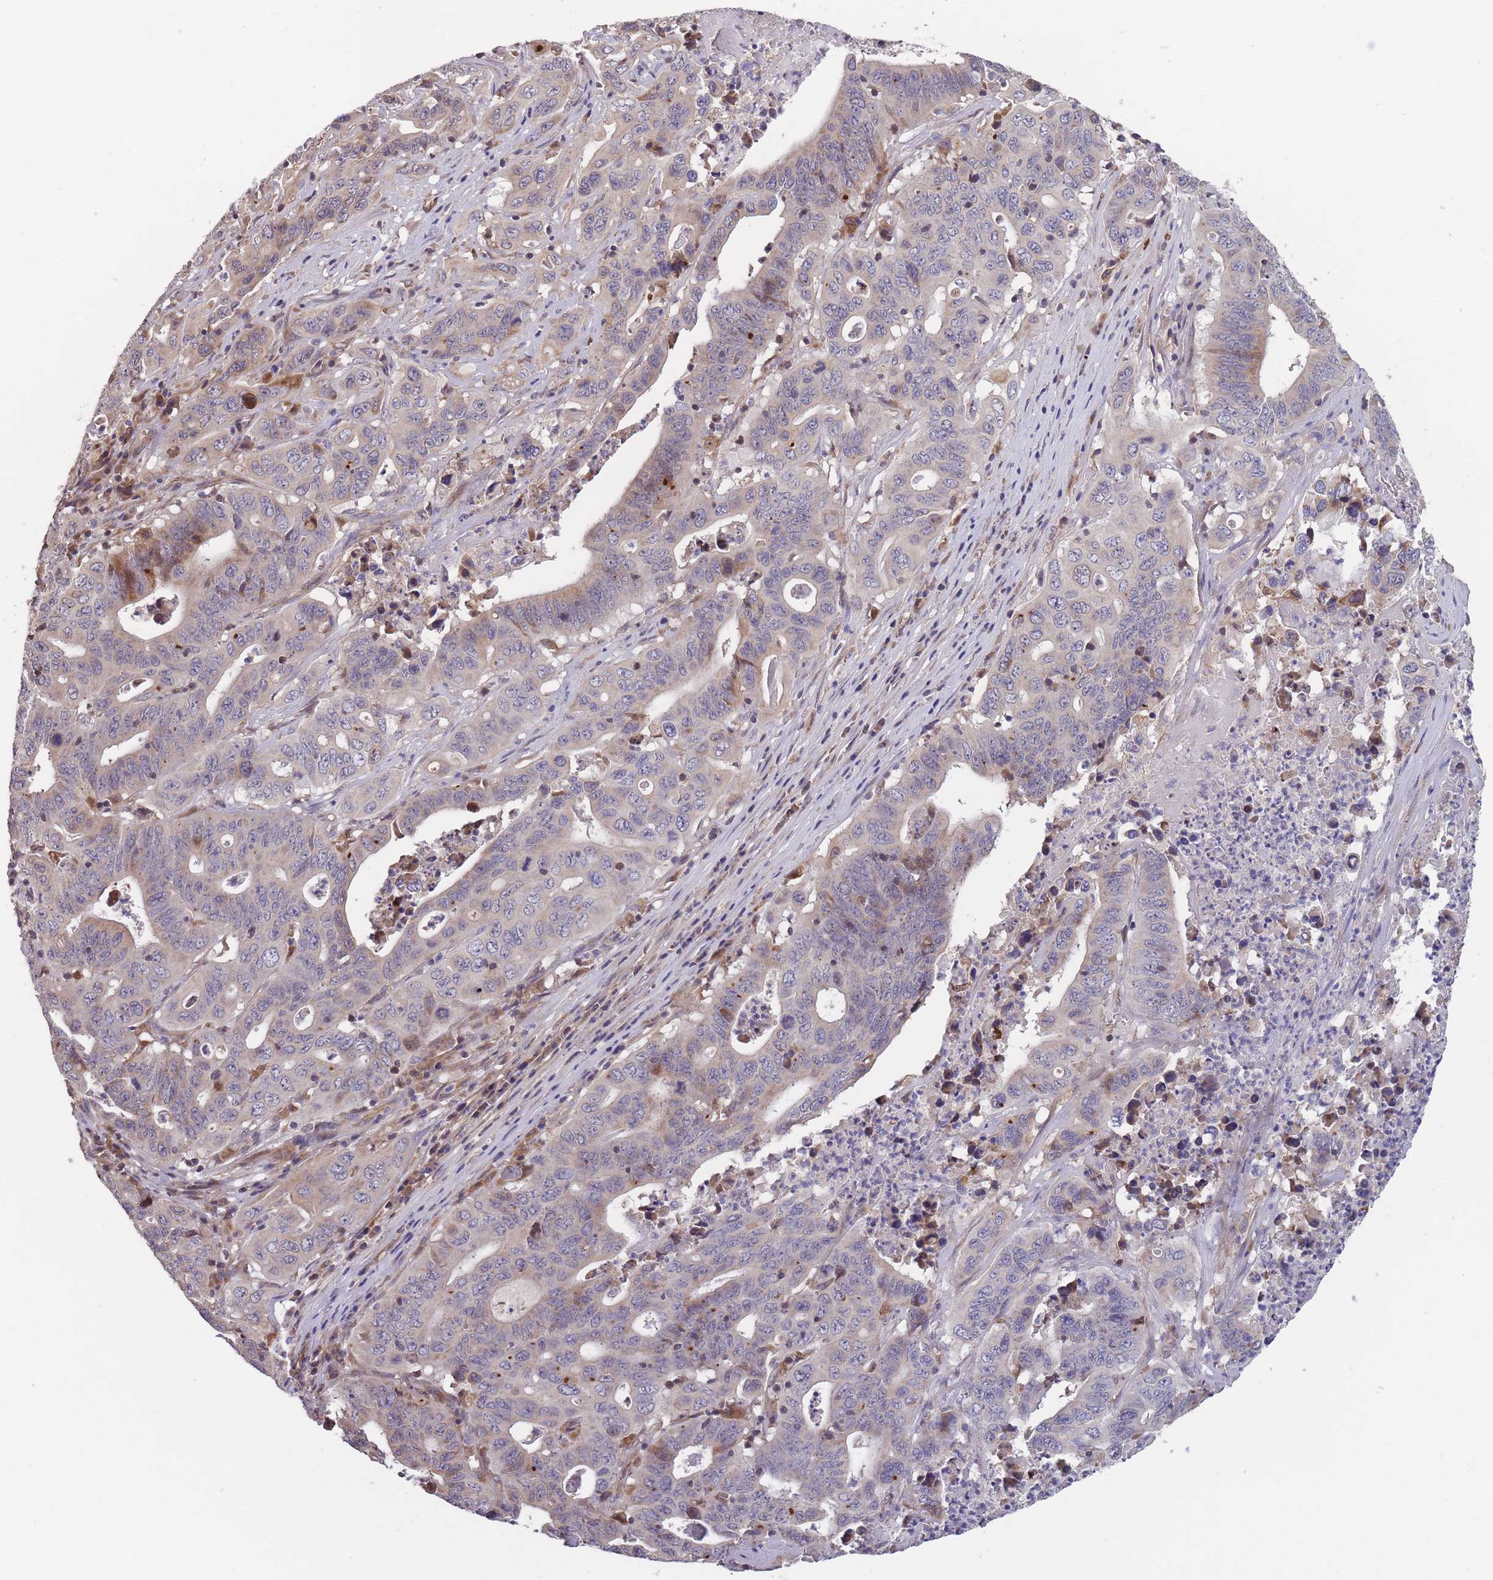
{"staining": {"intensity": "weak", "quantity": "<25%", "location": "cytoplasmic/membranous"}, "tissue": "lung cancer", "cell_type": "Tumor cells", "image_type": "cancer", "snomed": [{"axis": "morphology", "description": "Adenocarcinoma, NOS"}, {"axis": "topography", "description": "Lung"}], "caption": "Immunohistochemistry (IHC) of lung cancer exhibits no expression in tumor cells.", "gene": "ITPKC", "patient": {"sex": "female", "age": 60}}